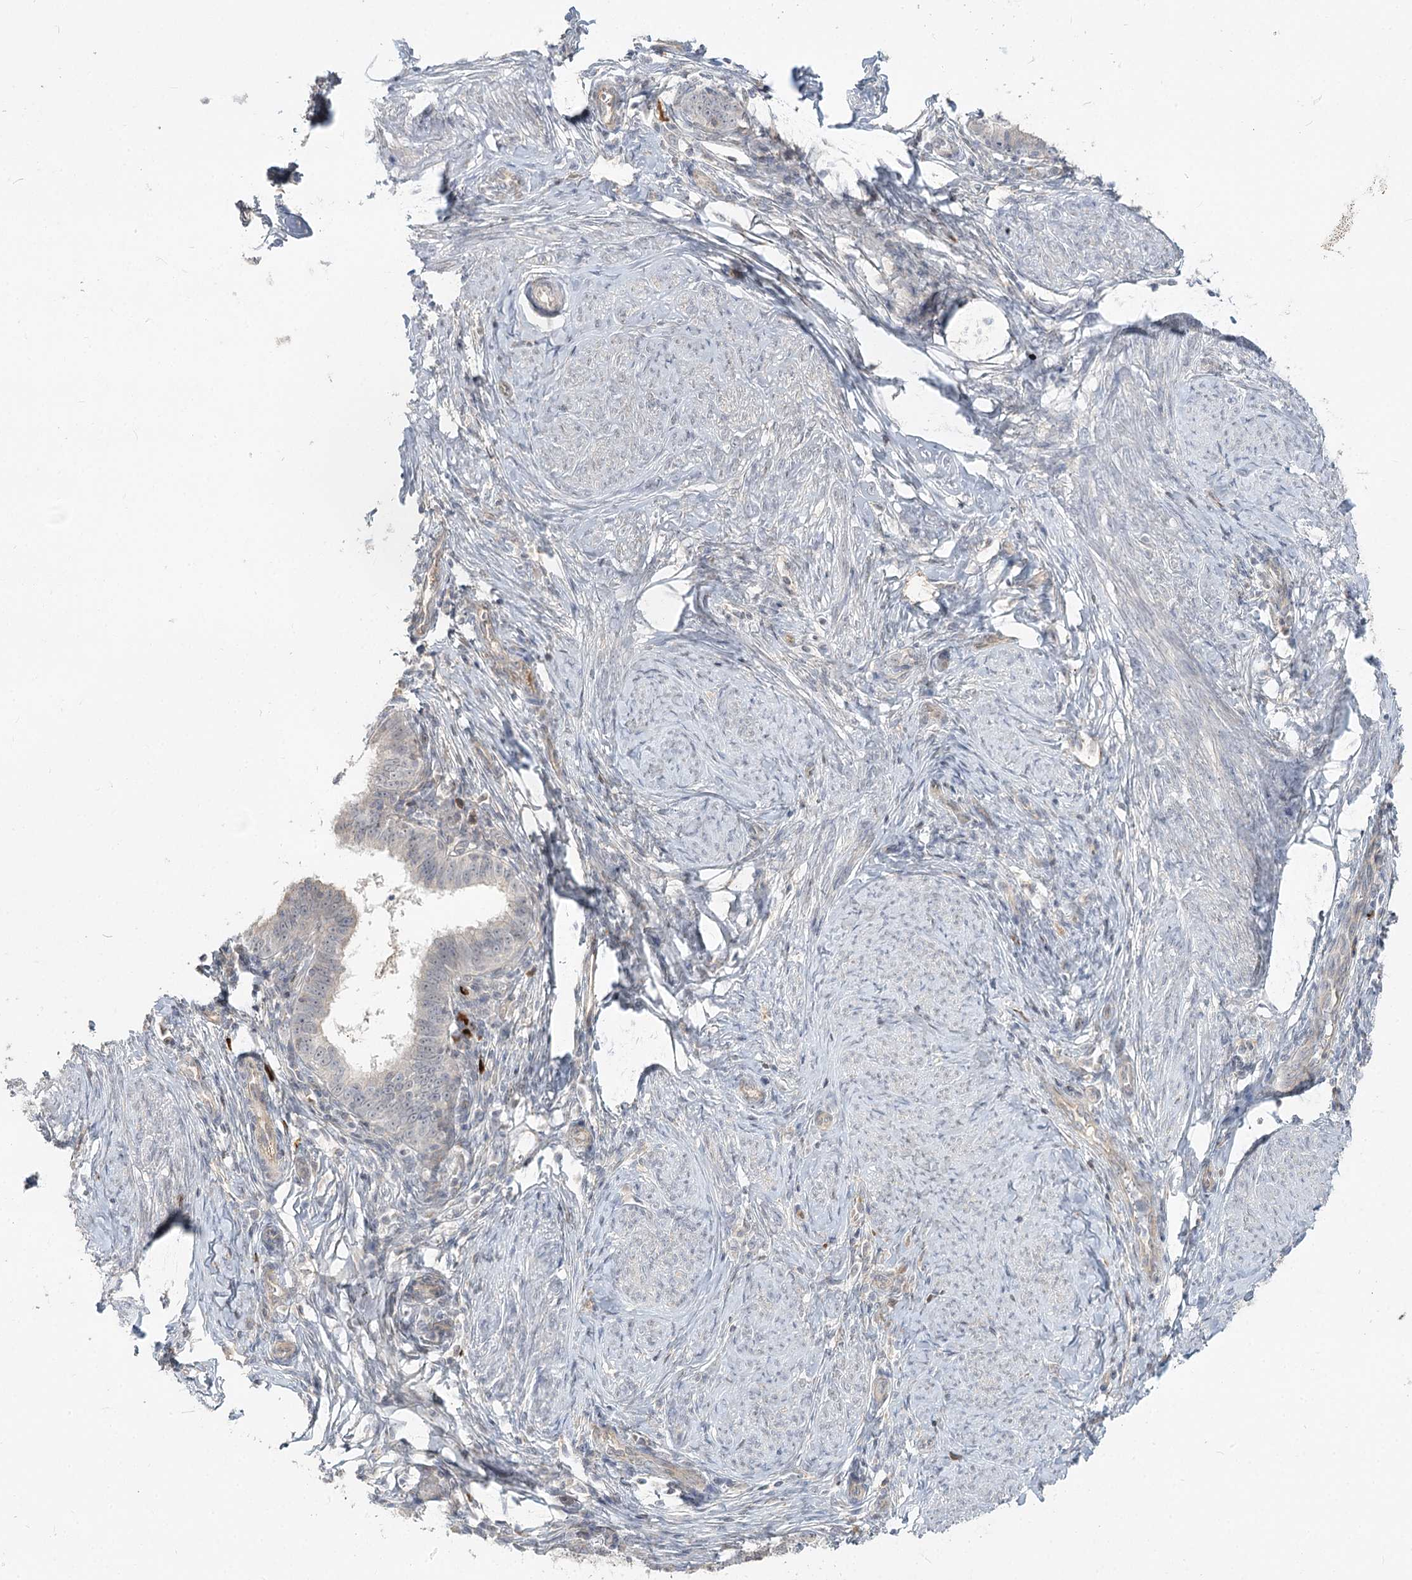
{"staining": {"intensity": "negative", "quantity": "none", "location": "none"}, "tissue": "cervical cancer", "cell_type": "Tumor cells", "image_type": "cancer", "snomed": [{"axis": "morphology", "description": "Adenocarcinoma, NOS"}, {"axis": "topography", "description": "Cervix"}], "caption": "This is an immunohistochemistry micrograph of human cervical cancer (adenocarcinoma). There is no staining in tumor cells.", "gene": "GUCY2C", "patient": {"sex": "female", "age": 36}}